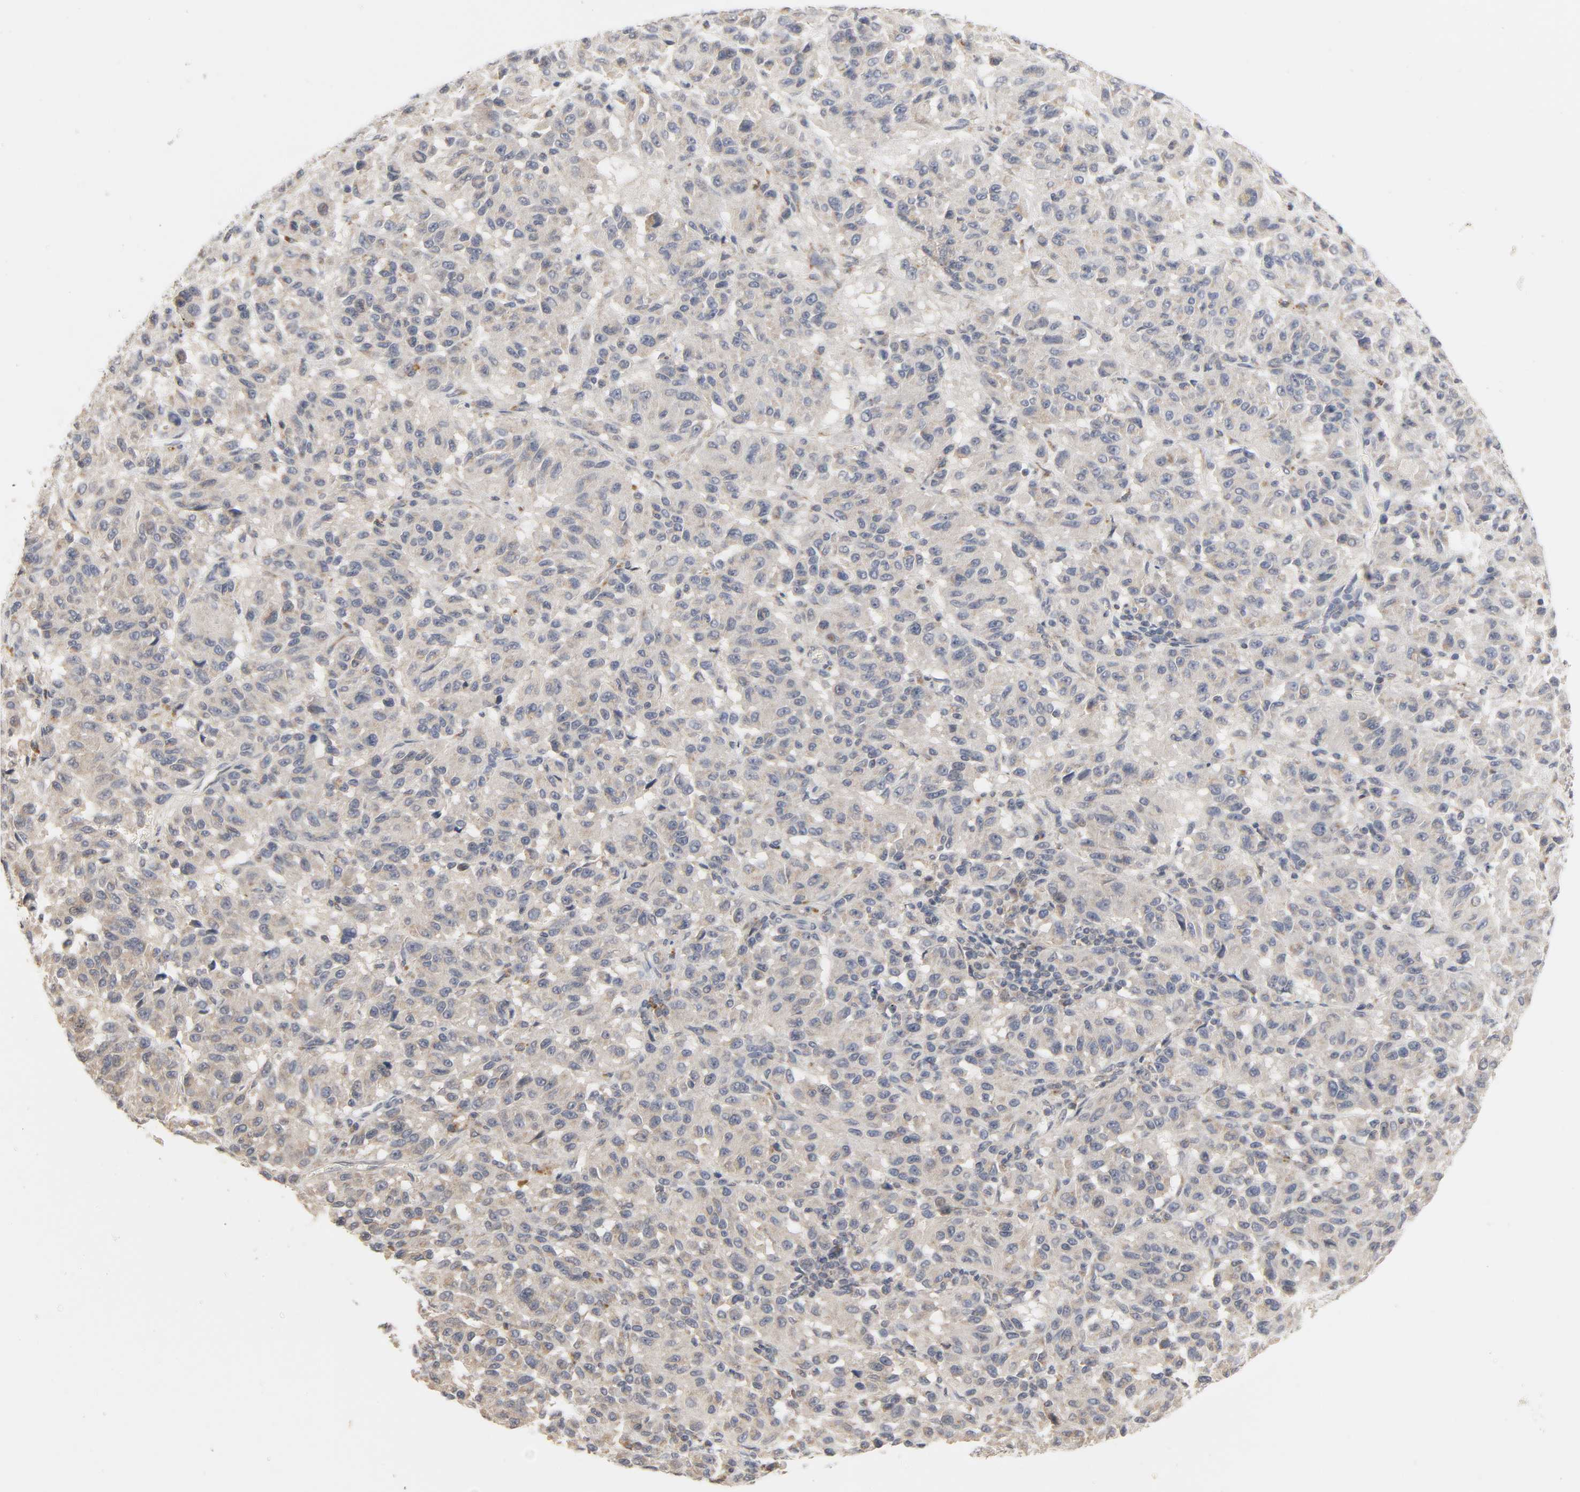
{"staining": {"intensity": "weak", "quantity": "25%-75%", "location": "cytoplasmic/membranous"}, "tissue": "melanoma", "cell_type": "Tumor cells", "image_type": "cancer", "snomed": [{"axis": "morphology", "description": "Malignant melanoma, Metastatic site"}, {"axis": "topography", "description": "Lung"}], "caption": "IHC (DAB (3,3'-diaminobenzidine)) staining of melanoma demonstrates weak cytoplasmic/membranous protein staining in approximately 25%-75% of tumor cells. (Brightfield microscopy of DAB IHC at high magnification).", "gene": "CLEC4E", "patient": {"sex": "male", "age": 64}}